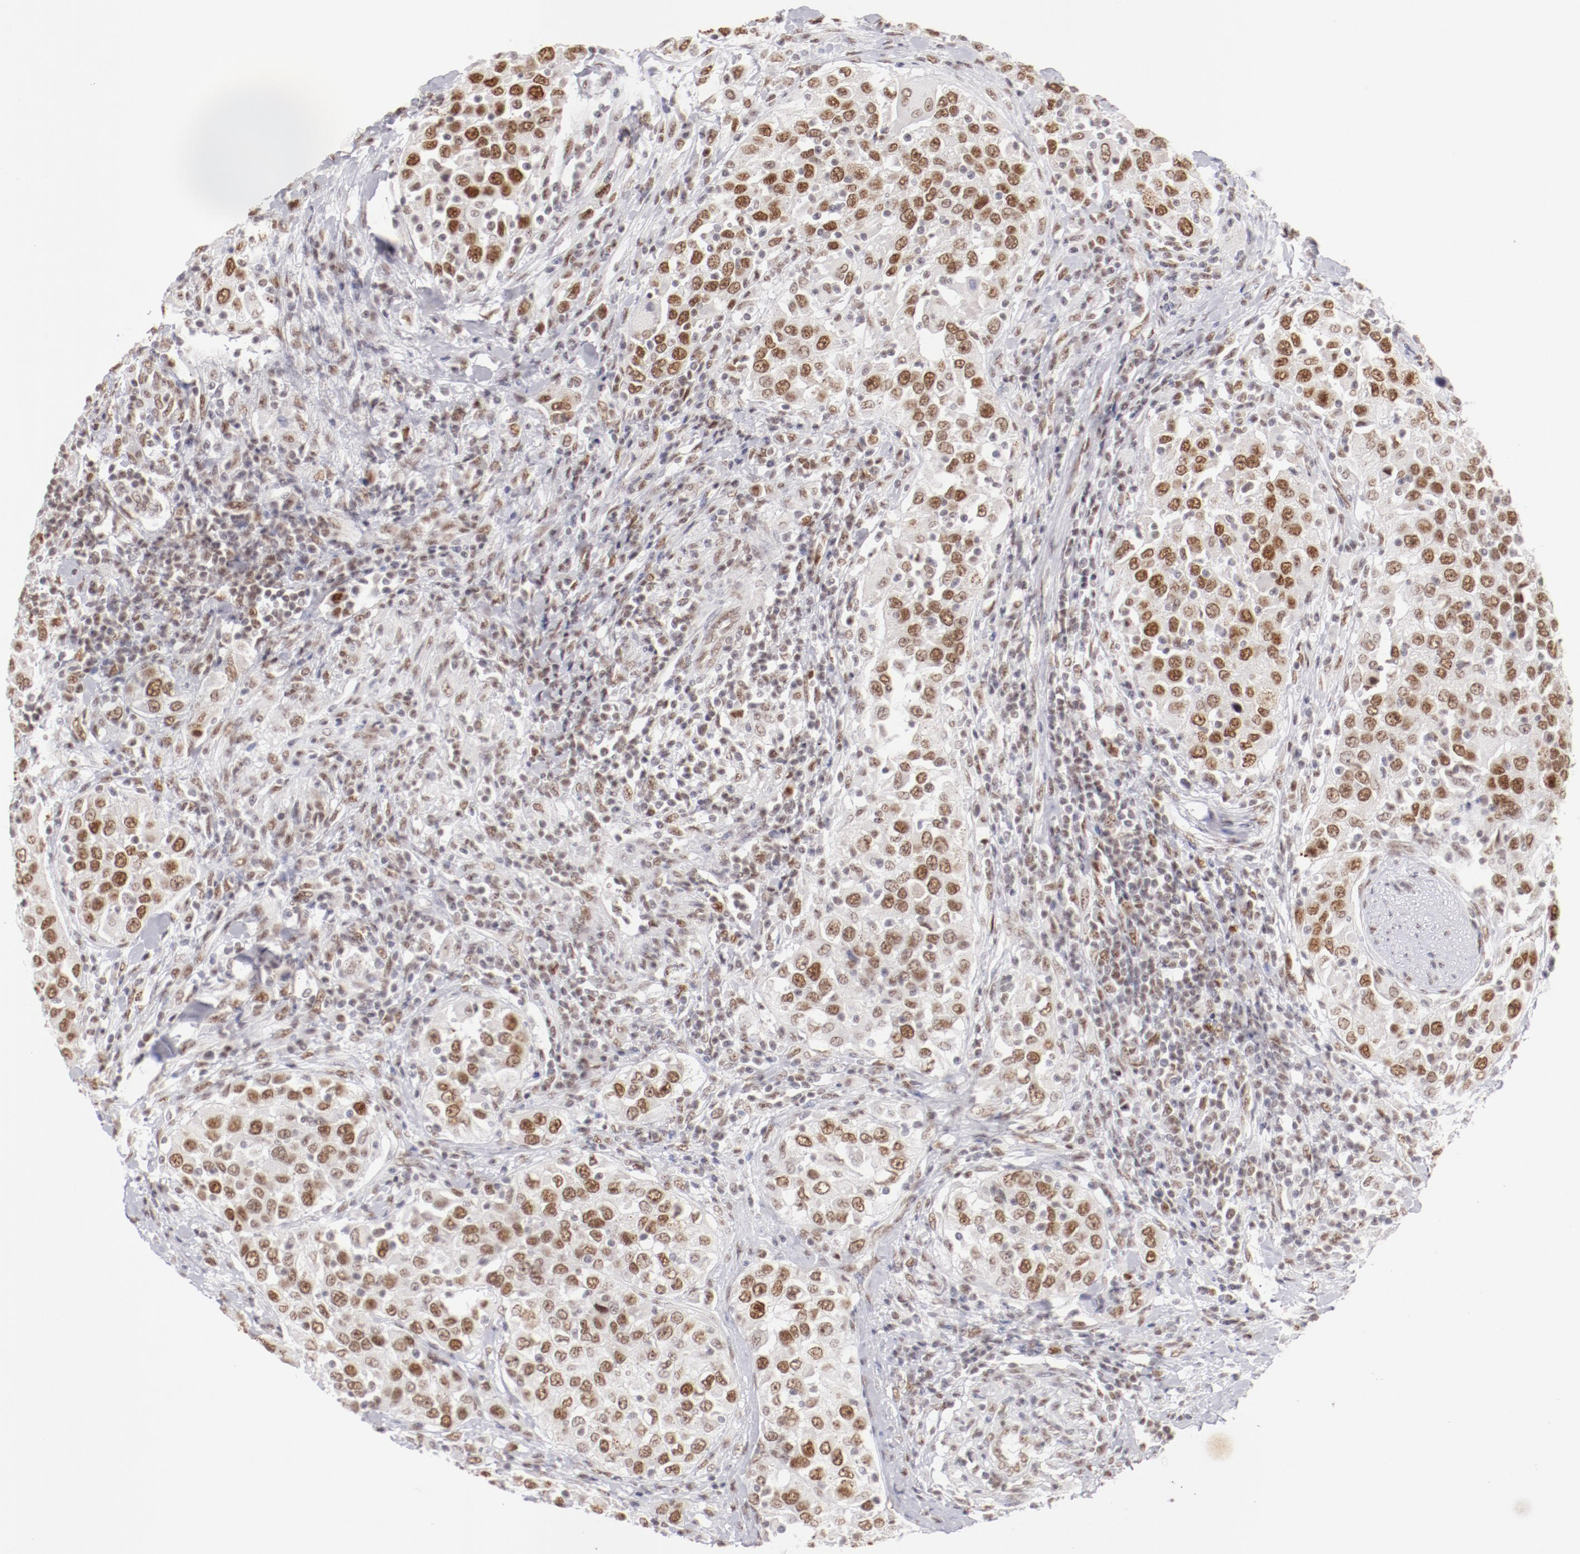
{"staining": {"intensity": "strong", "quantity": ">75%", "location": "nuclear"}, "tissue": "urothelial cancer", "cell_type": "Tumor cells", "image_type": "cancer", "snomed": [{"axis": "morphology", "description": "Urothelial carcinoma, High grade"}, {"axis": "topography", "description": "Urinary bladder"}], "caption": "Immunohistochemistry (DAB (3,3'-diaminobenzidine)) staining of urothelial carcinoma (high-grade) demonstrates strong nuclear protein expression in approximately >75% of tumor cells.", "gene": "TFAP4", "patient": {"sex": "female", "age": 80}}